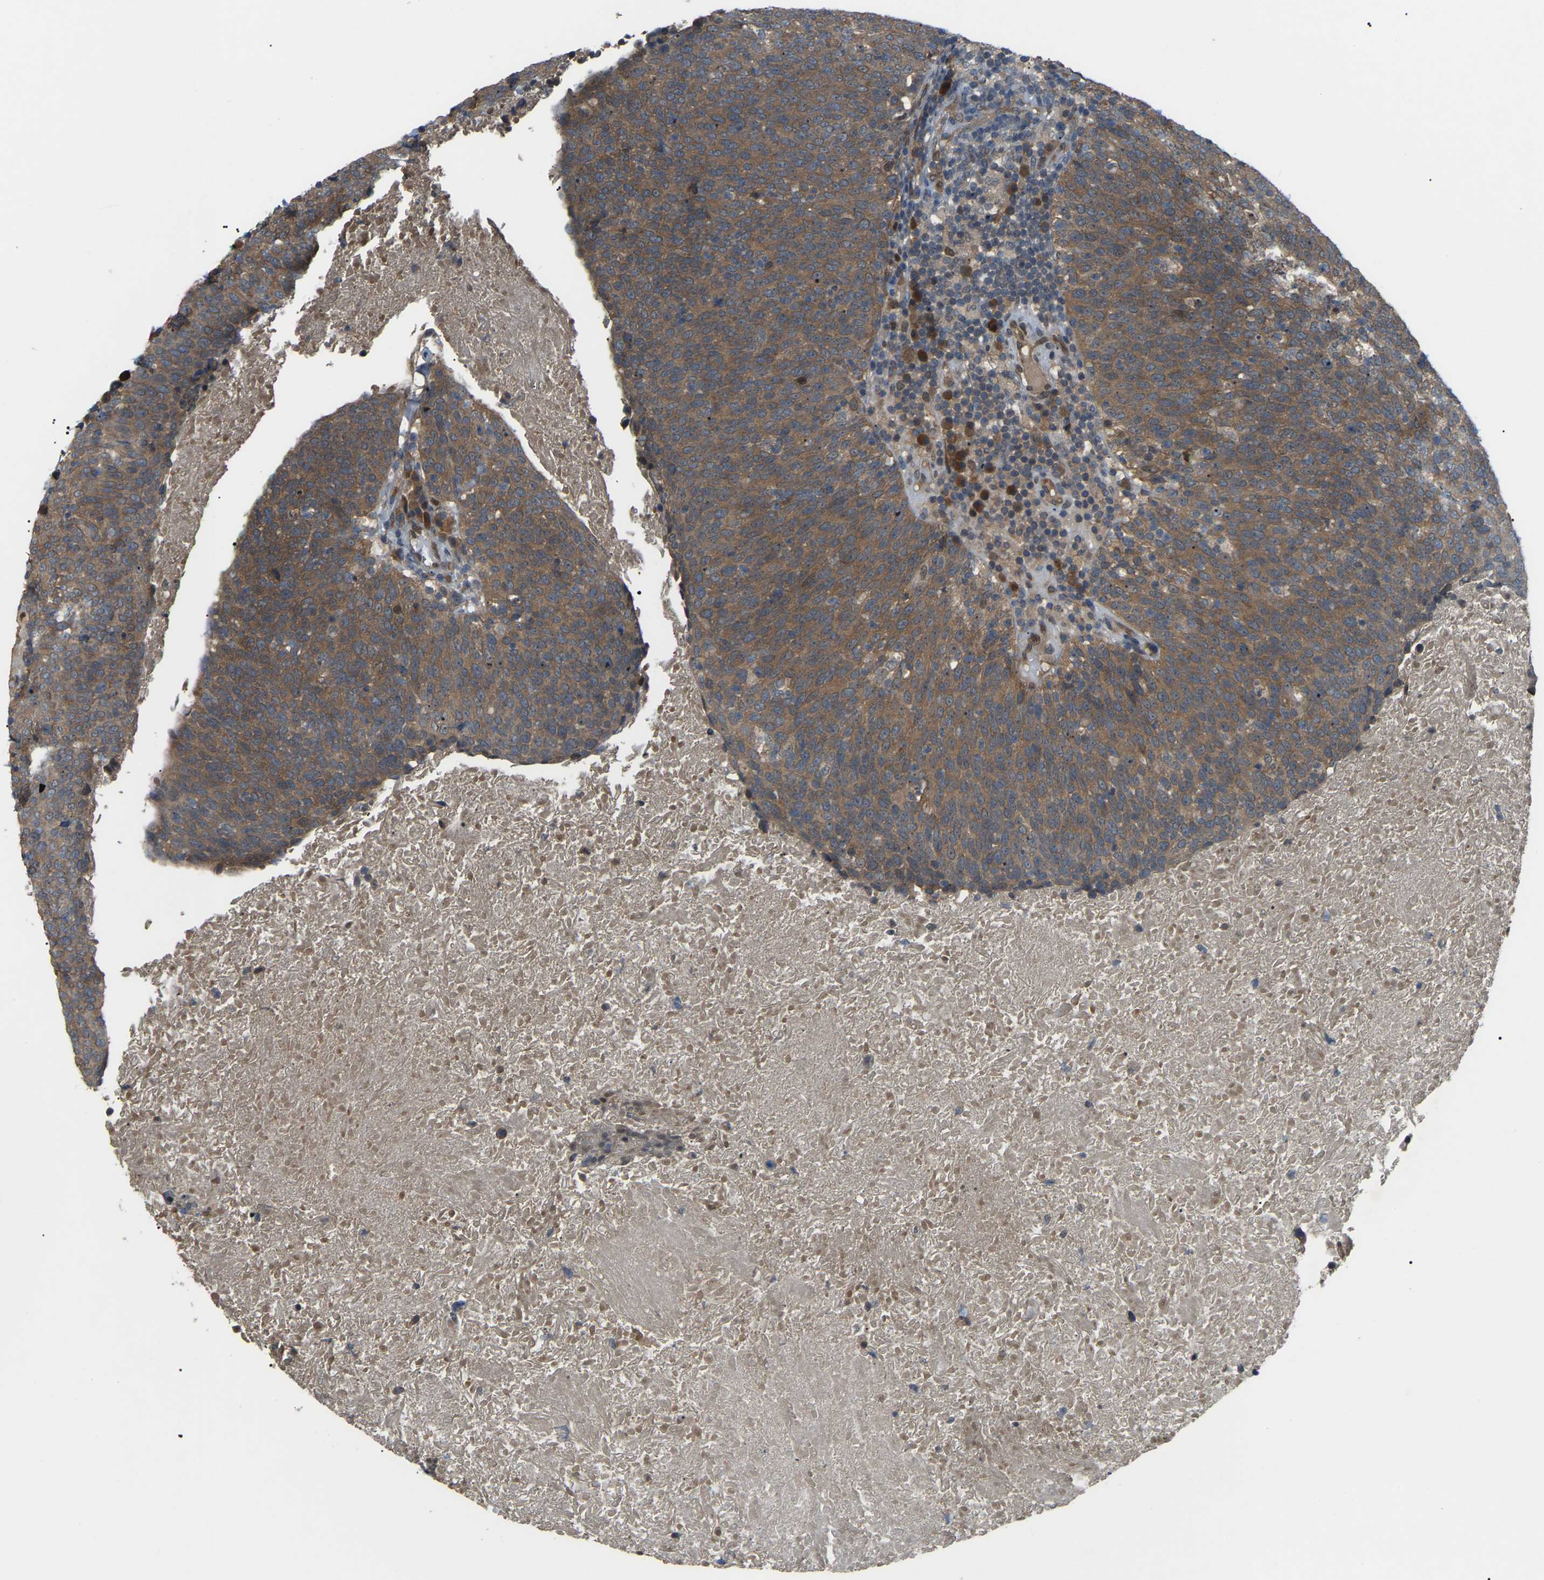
{"staining": {"intensity": "moderate", "quantity": ">75%", "location": "cytoplasmic/membranous"}, "tissue": "head and neck cancer", "cell_type": "Tumor cells", "image_type": "cancer", "snomed": [{"axis": "morphology", "description": "Squamous cell carcinoma, NOS"}, {"axis": "morphology", "description": "Squamous cell carcinoma, metastatic, NOS"}, {"axis": "topography", "description": "Lymph node"}, {"axis": "topography", "description": "Head-Neck"}], "caption": "Brown immunohistochemical staining in human head and neck cancer (squamous cell carcinoma) demonstrates moderate cytoplasmic/membranous staining in approximately >75% of tumor cells. Immunohistochemistry stains the protein of interest in brown and the nuclei are stained blue.", "gene": "CROT", "patient": {"sex": "male", "age": 62}}